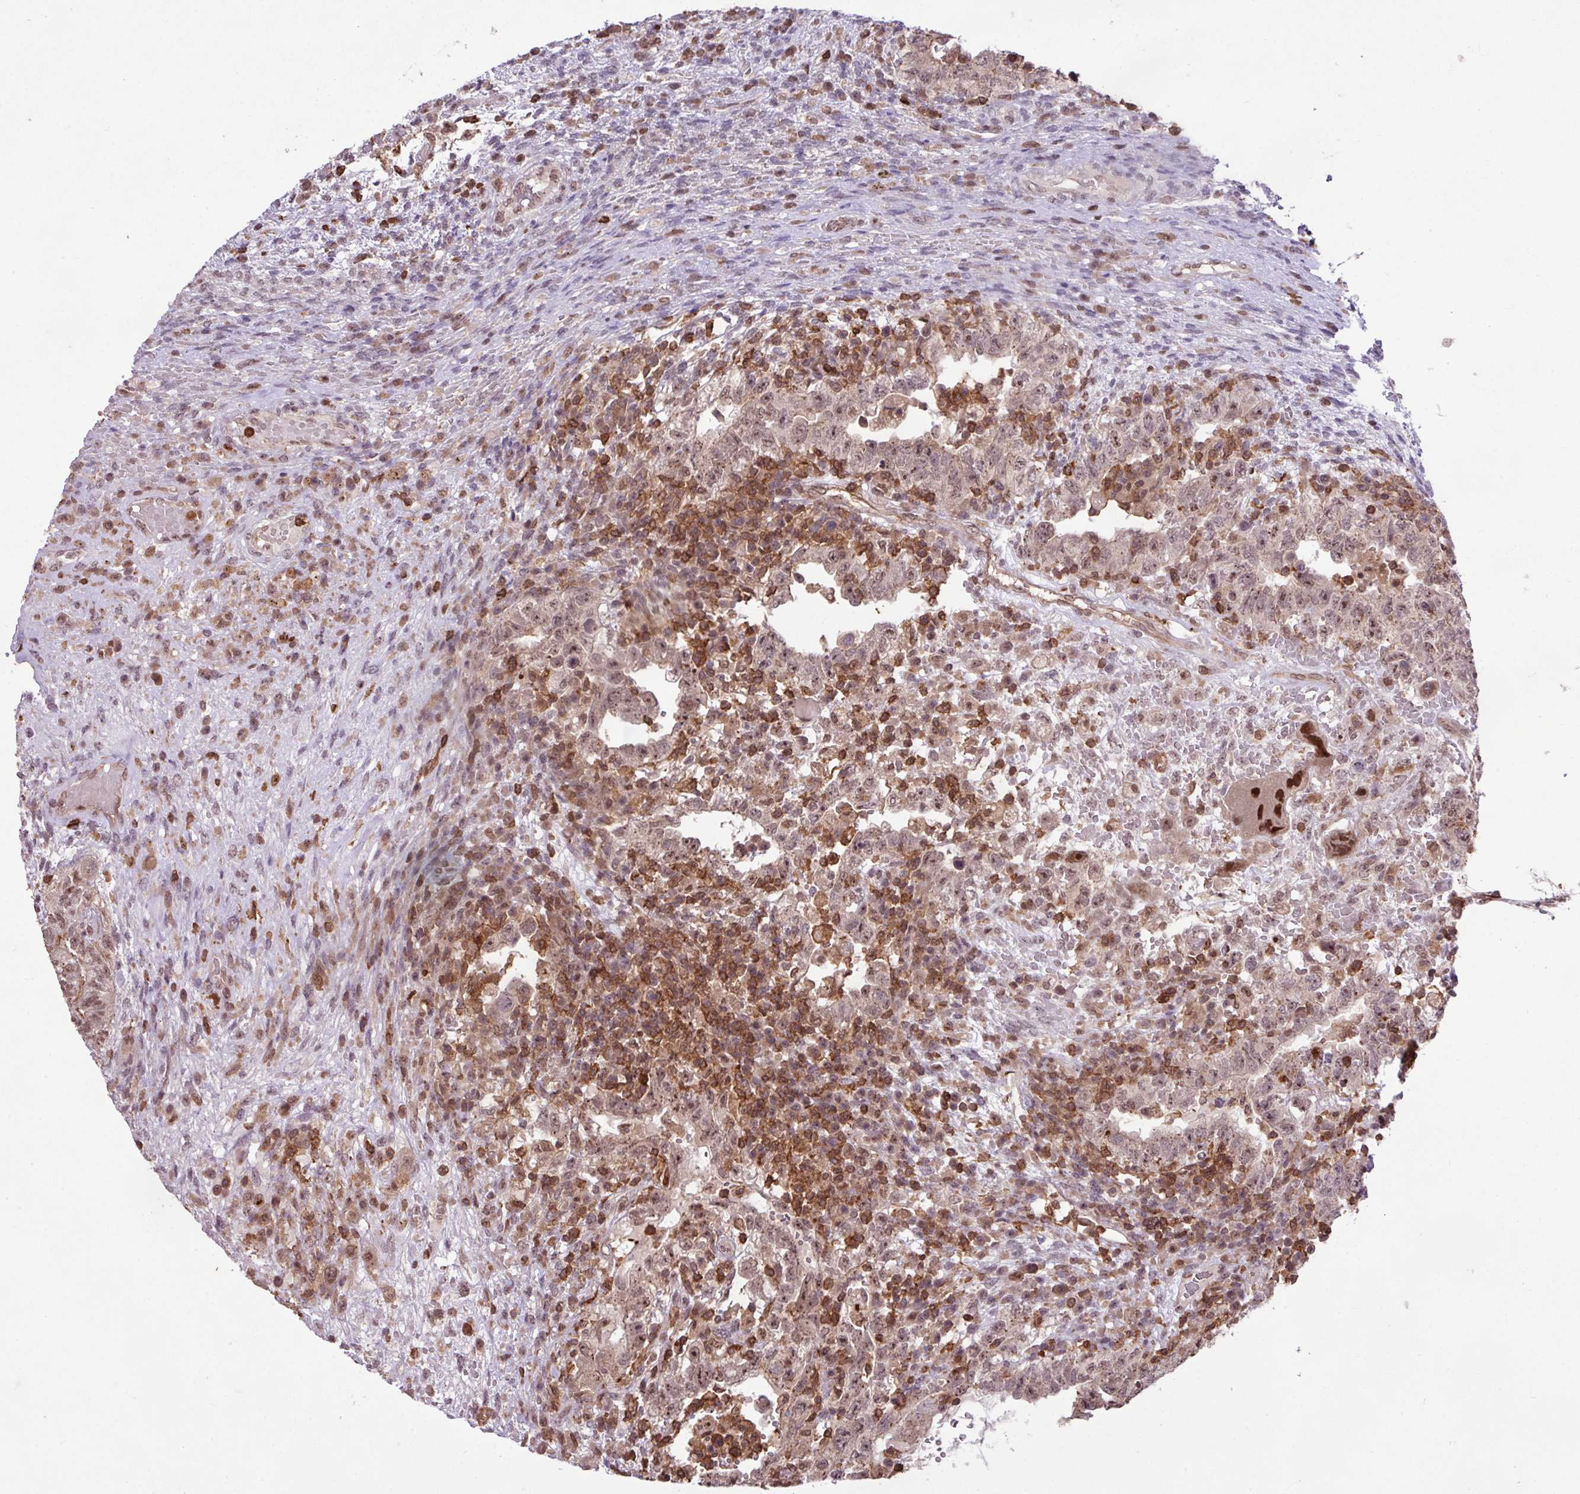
{"staining": {"intensity": "moderate", "quantity": "25%-75%", "location": "nuclear"}, "tissue": "testis cancer", "cell_type": "Tumor cells", "image_type": "cancer", "snomed": [{"axis": "morphology", "description": "Carcinoma, Embryonal, NOS"}, {"axis": "topography", "description": "Testis"}], "caption": "High-magnification brightfield microscopy of embryonal carcinoma (testis) stained with DAB (3,3'-diaminobenzidine) (brown) and counterstained with hematoxylin (blue). tumor cells exhibit moderate nuclear positivity is present in about25%-75% of cells. (brown staining indicates protein expression, while blue staining denotes nuclei).", "gene": "GON7", "patient": {"sex": "male", "age": 26}}